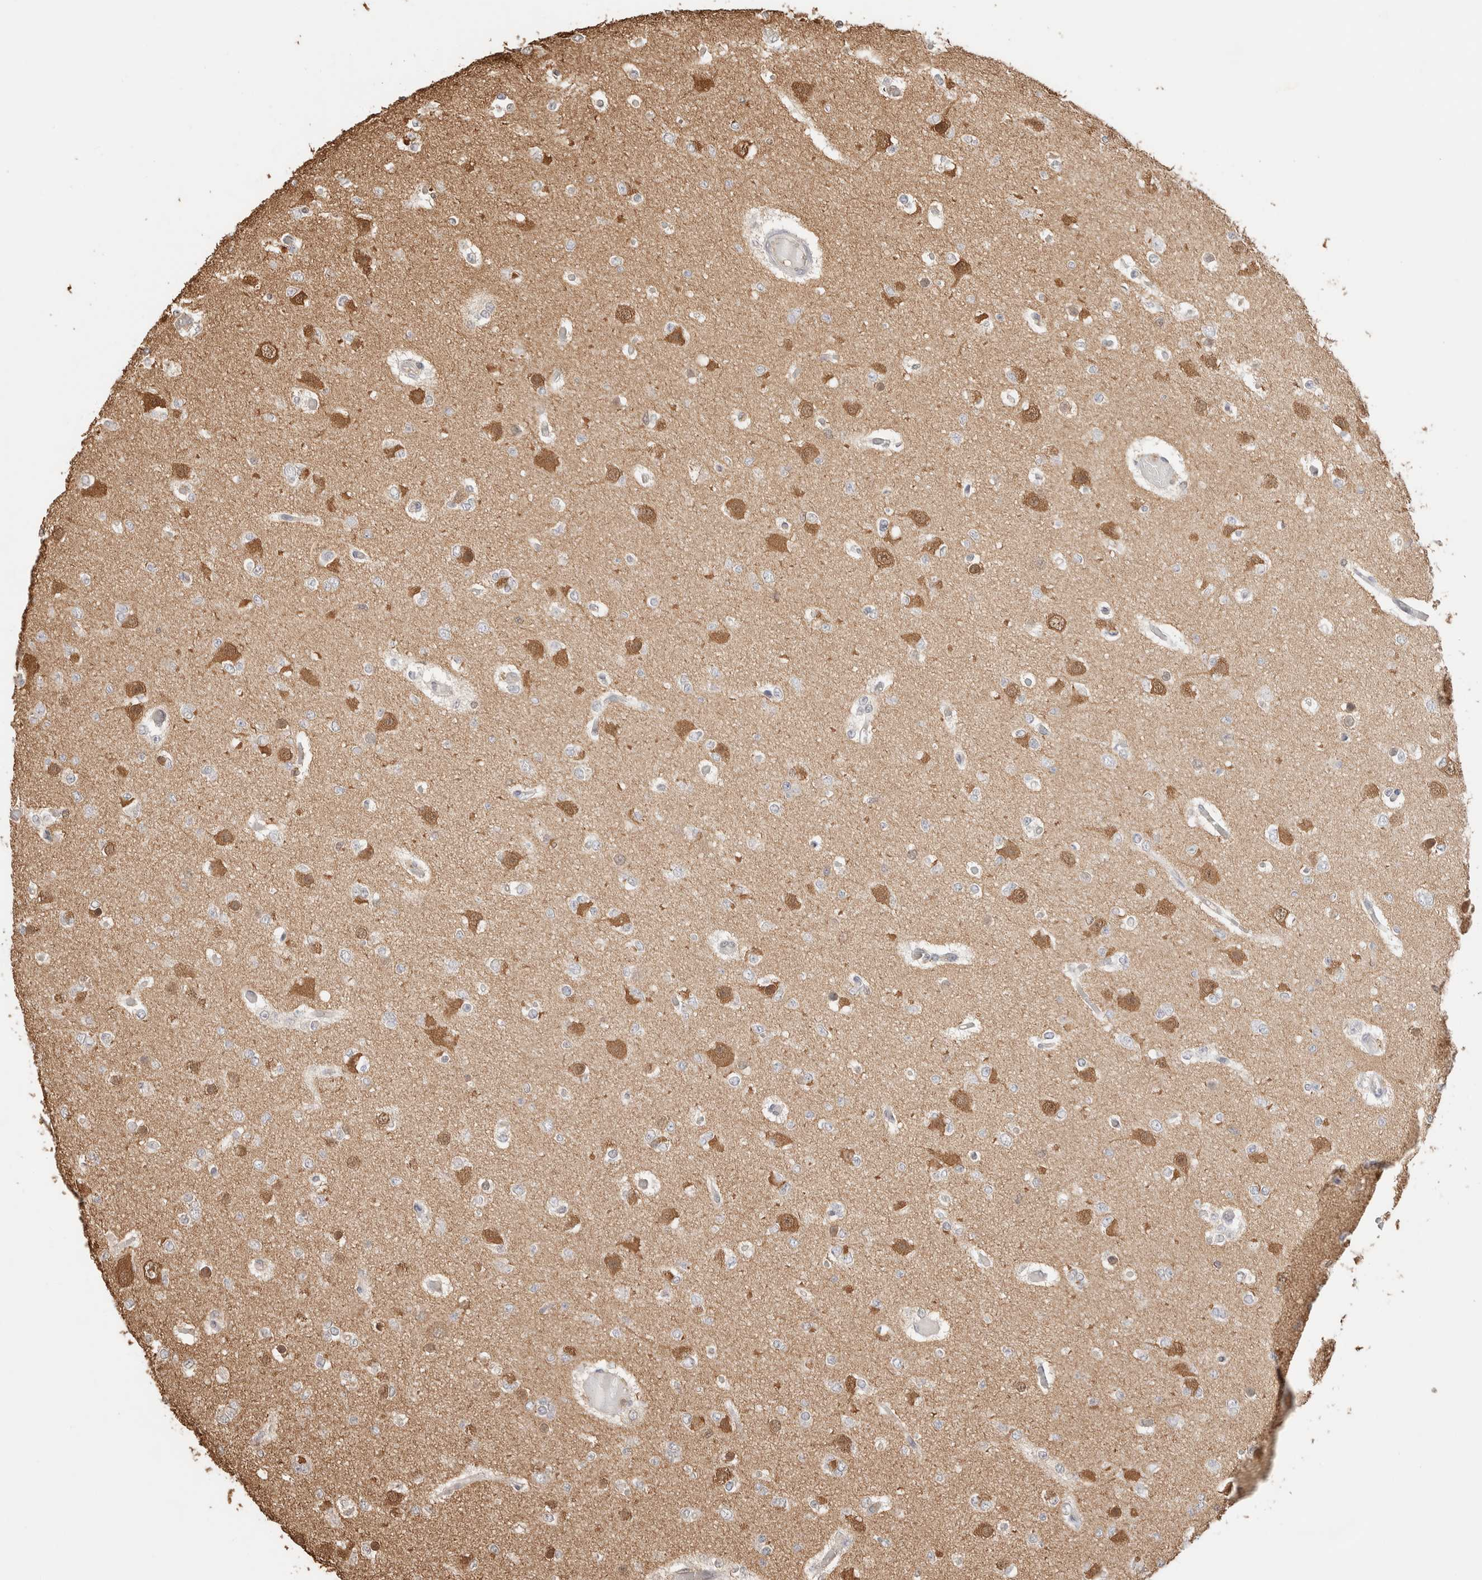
{"staining": {"intensity": "negative", "quantity": "none", "location": "none"}, "tissue": "glioma", "cell_type": "Tumor cells", "image_type": "cancer", "snomed": [{"axis": "morphology", "description": "Glioma, malignant, Low grade"}, {"axis": "topography", "description": "Brain"}], "caption": "The immunohistochemistry (IHC) image has no significant expression in tumor cells of glioma tissue. The staining was performed using DAB (3,3'-diaminobenzidine) to visualize the protein expression in brown, while the nuclei were stained in blue with hematoxylin (Magnification: 20x).", "gene": "YWHAH", "patient": {"sex": "female", "age": 22}}